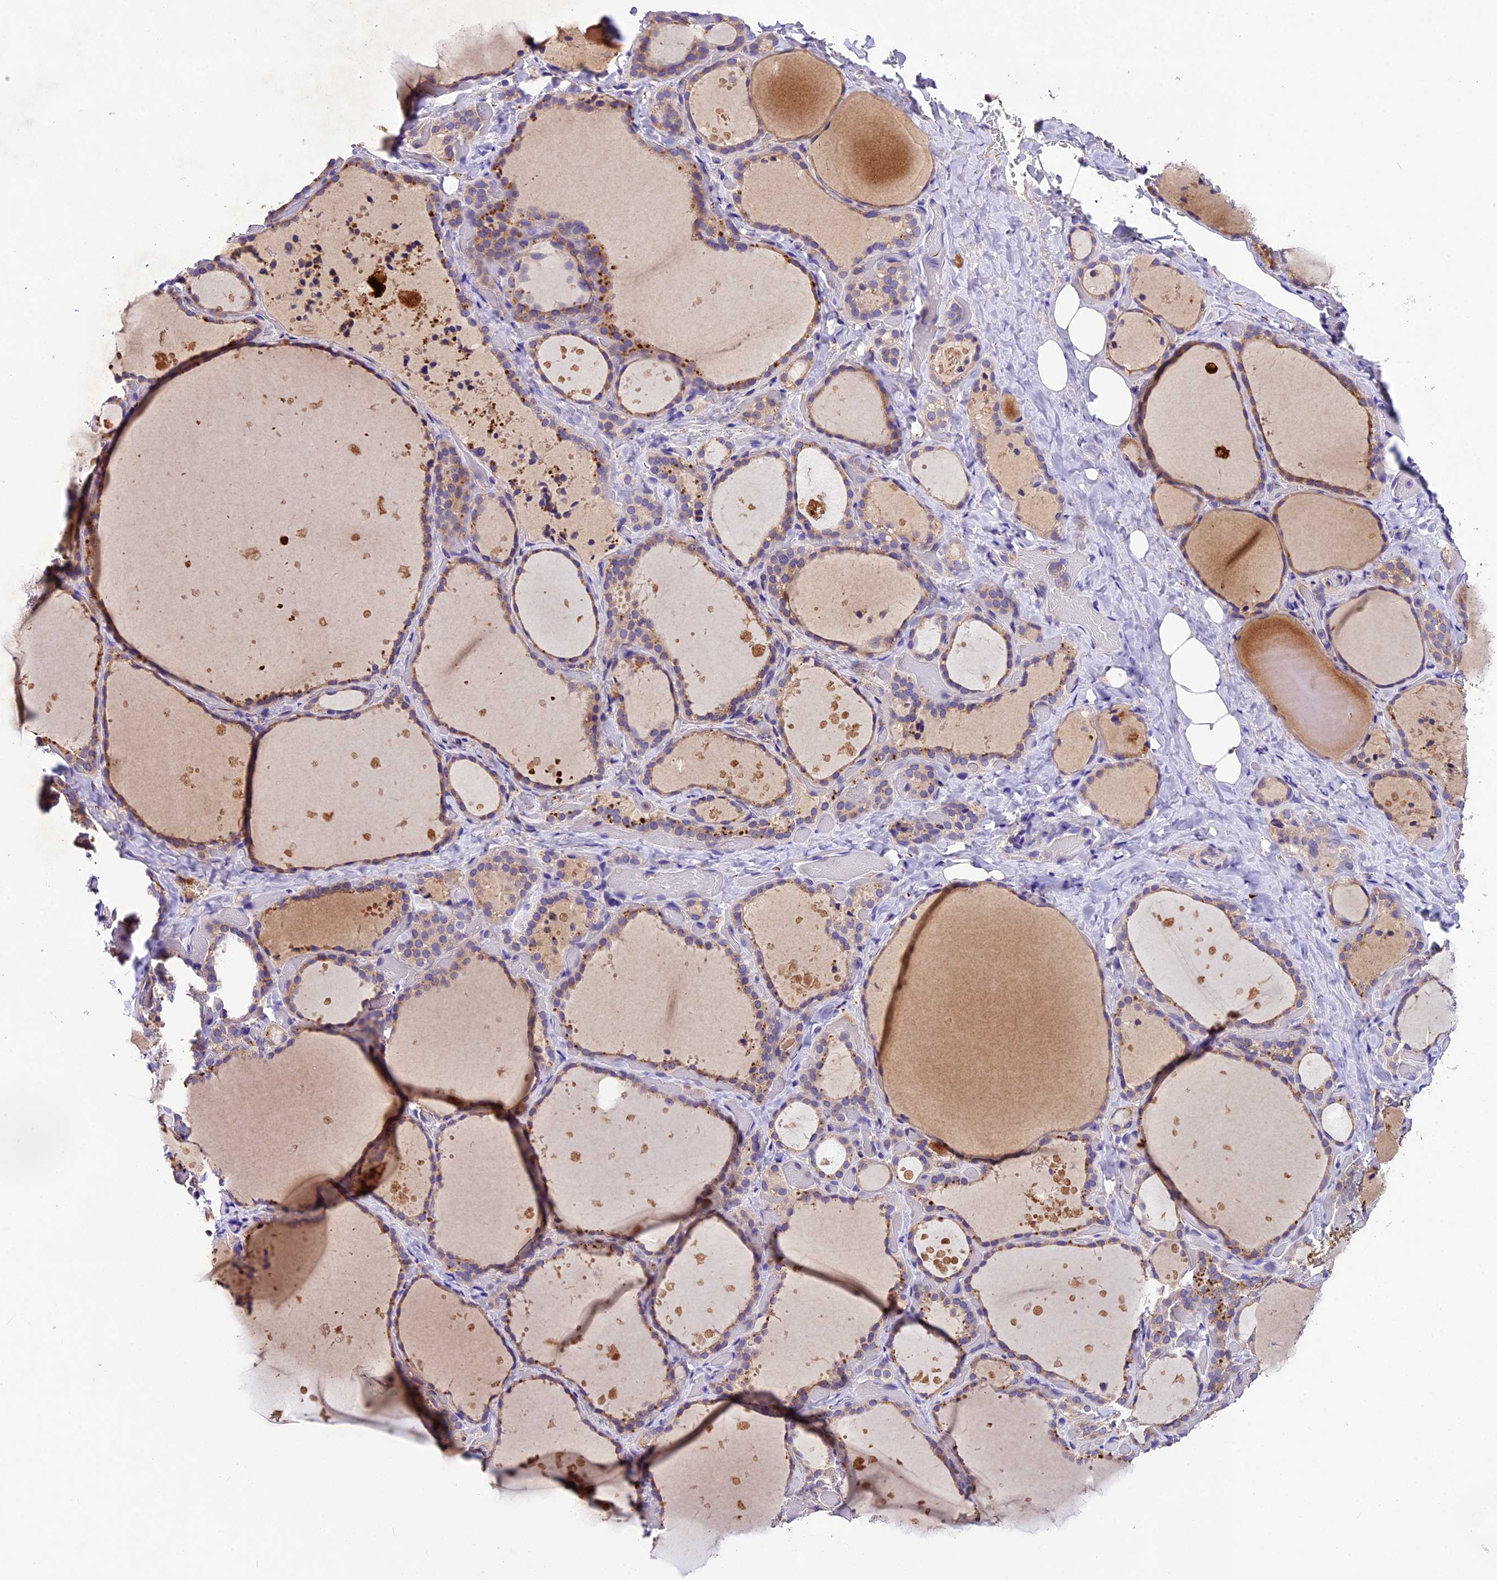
{"staining": {"intensity": "weak", "quantity": "25%-75%", "location": "cytoplasmic/membranous"}, "tissue": "thyroid gland", "cell_type": "Glandular cells", "image_type": "normal", "snomed": [{"axis": "morphology", "description": "Normal tissue, NOS"}, {"axis": "topography", "description": "Thyroid gland"}], "caption": "Immunohistochemistry (IHC) of normal thyroid gland demonstrates low levels of weak cytoplasmic/membranous staining in approximately 25%-75% of glandular cells. (DAB IHC with brightfield microscopy, high magnification).", "gene": "CILP2", "patient": {"sex": "female", "age": 44}}